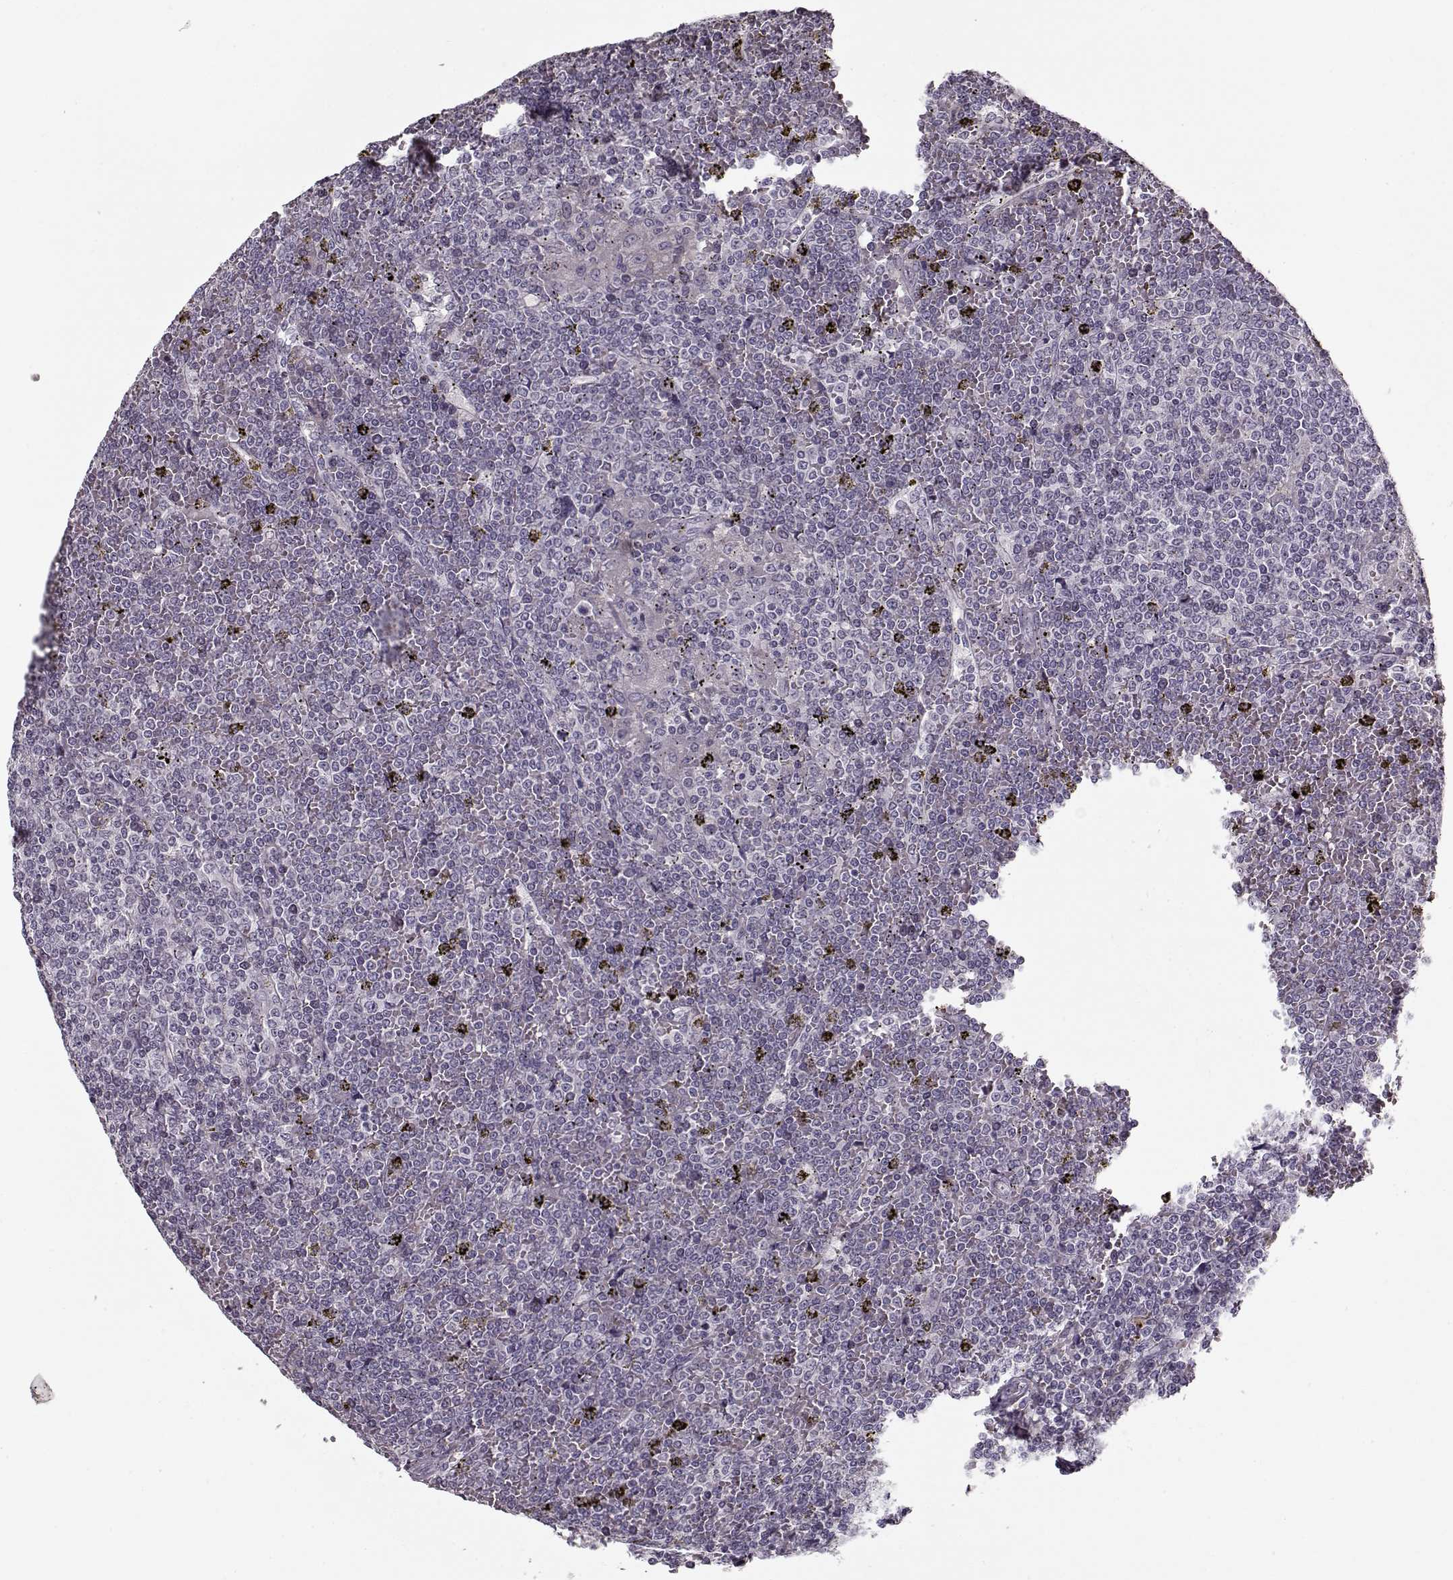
{"staining": {"intensity": "negative", "quantity": "none", "location": "none"}, "tissue": "lymphoma", "cell_type": "Tumor cells", "image_type": "cancer", "snomed": [{"axis": "morphology", "description": "Malignant lymphoma, non-Hodgkin's type, Low grade"}, {"axis": "topography", "description": "Spleen"}], "caption": "Tumor cells show no significant staining in lymphoma.", "gene": "LUM", "patient": {"sex": "female", "age": 19}}